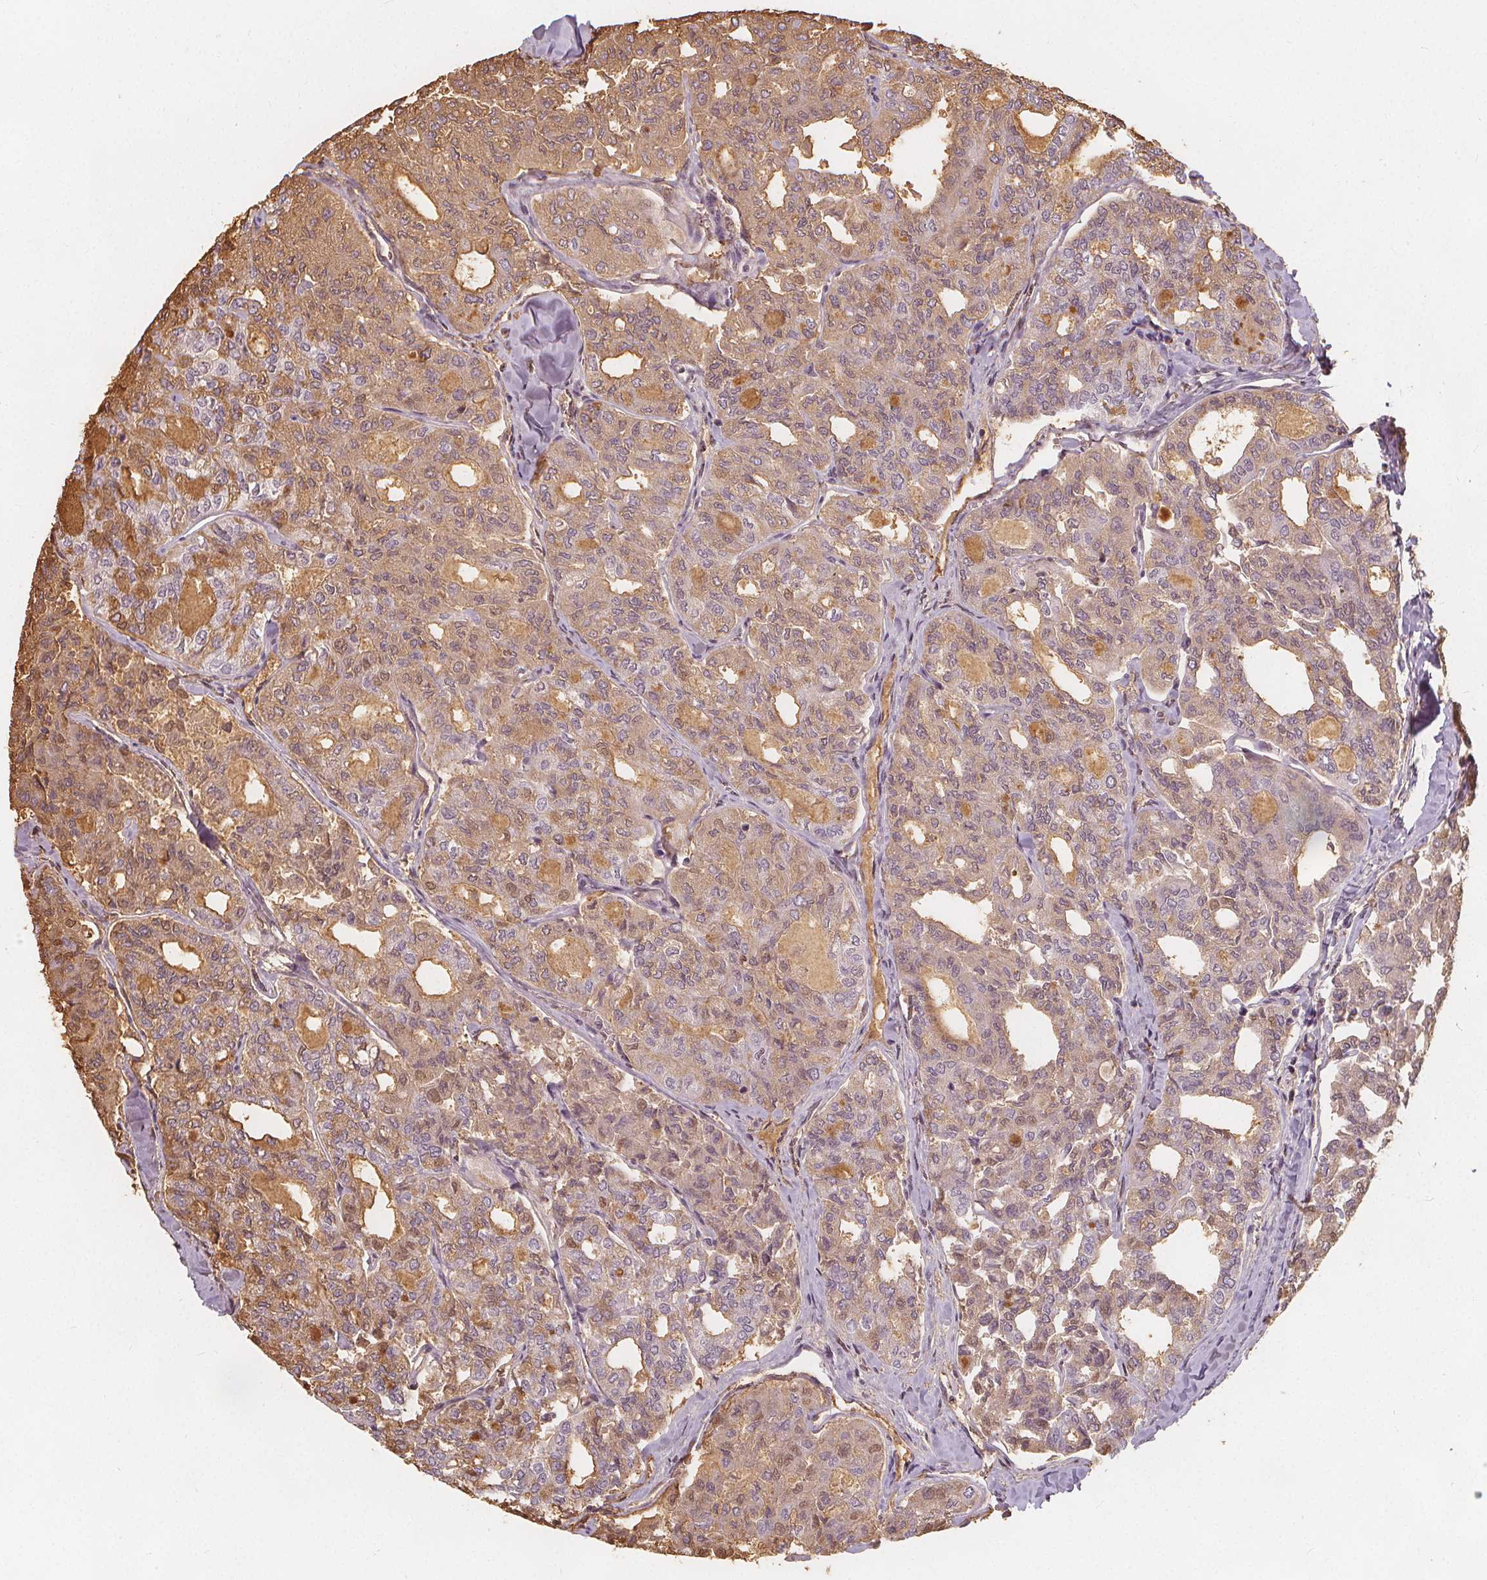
{"staining": {"intensity": "weak", "quantity": "<25%", "location": "cytoplasmic/membranous"}, "tissue": "thyroid cancer", "cell_type": "Tumor cells", "image_type": "cancer", "snomed": [{"axis": "morphology", "description": "Follicular adenoma carcinoma, NOS"}, {"axis": "topography", "description": "Thyroid gland"}], "caption": "Image shows no protein expression in tumor cells of thyroid cancer tissue.", "gene": "DRC3", "patient": {"sex": "male", "age": 75}}